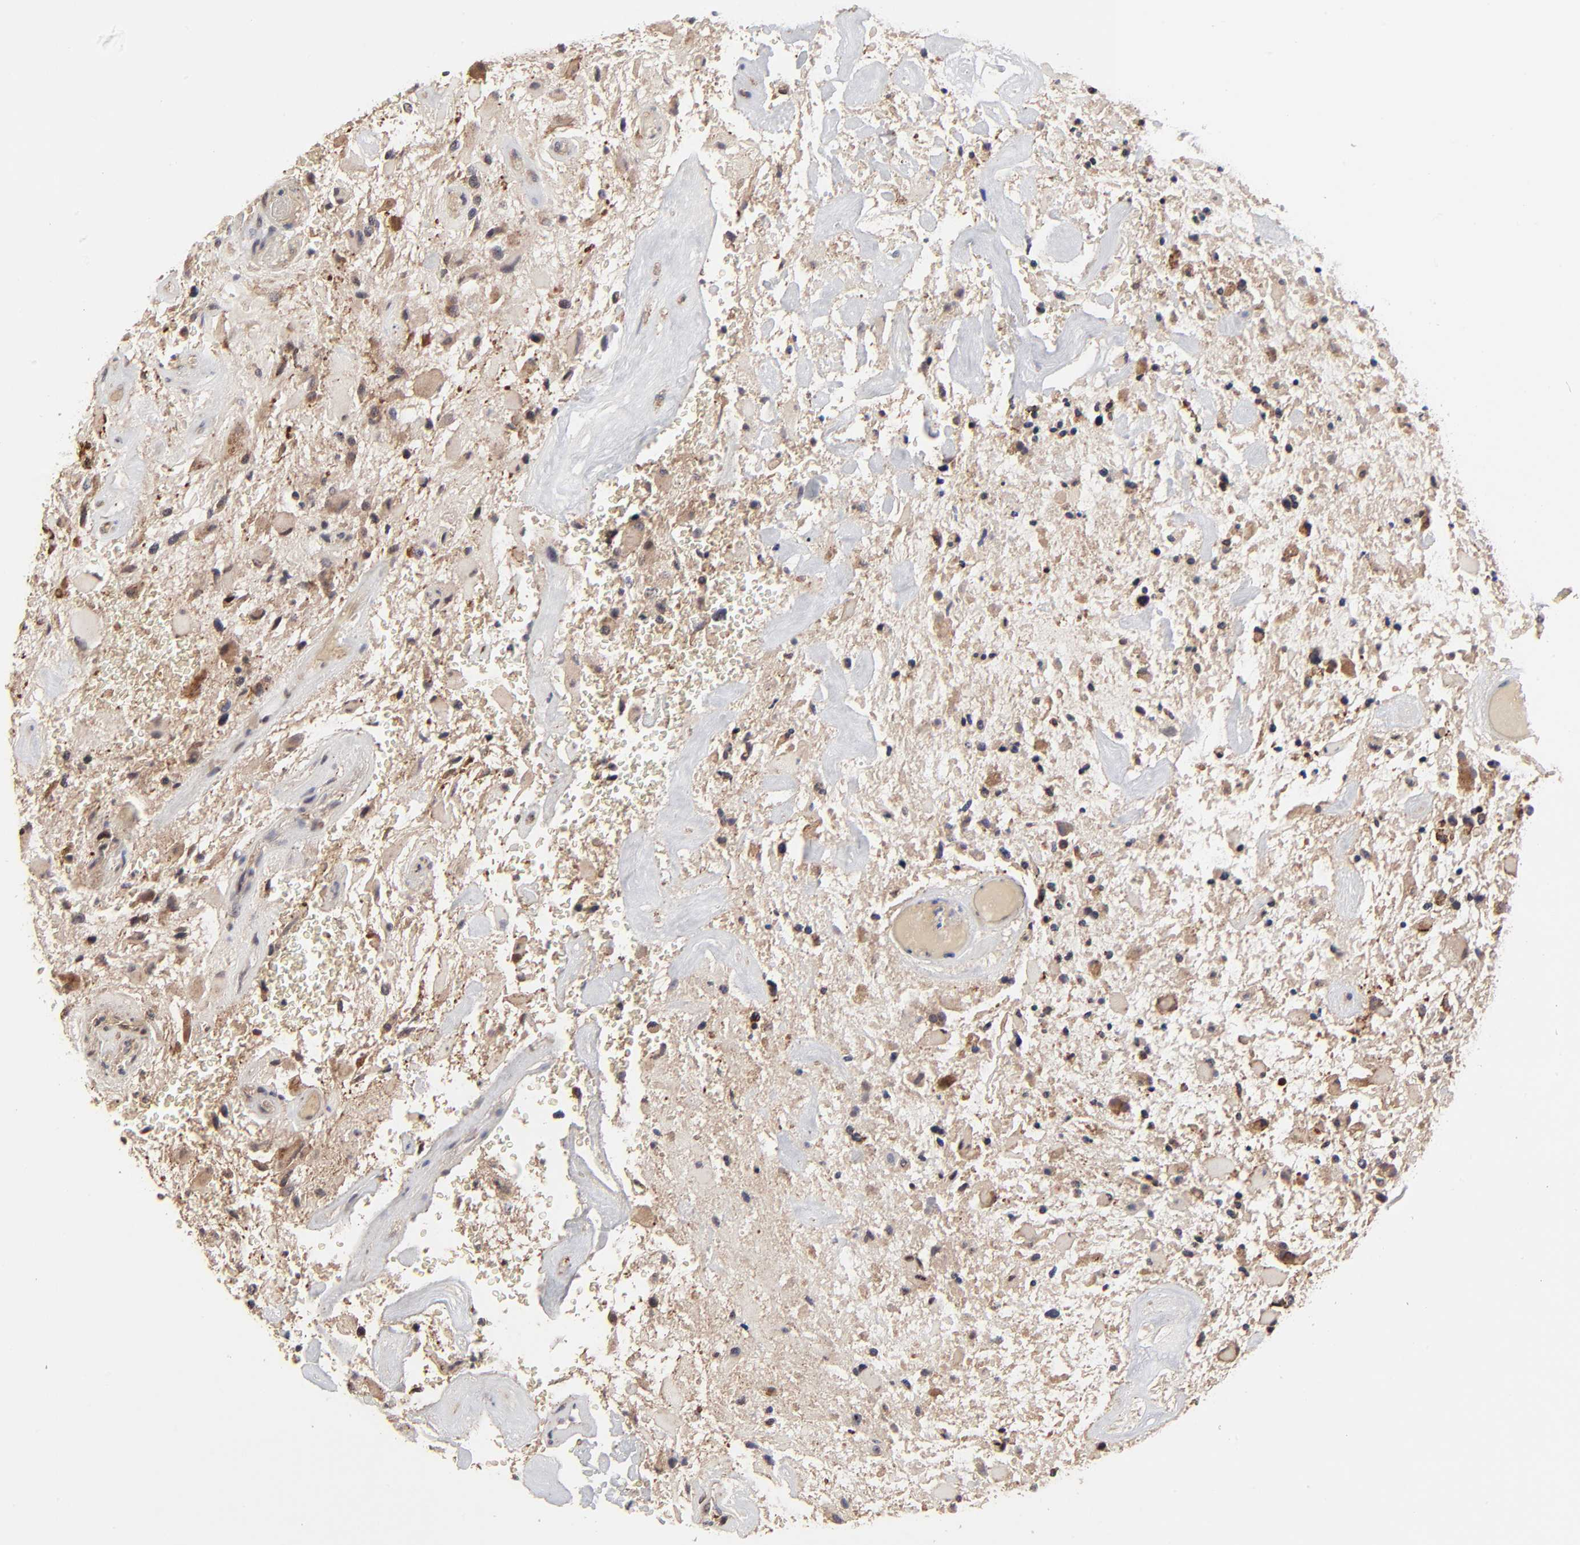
{"staining": {"intensity": "moderate", "quantity": "25%-75%", "location": "cytoplasmic/membranous"}, "tissue": "glioma", "cell_type": "Tumor cells", "image_type": "cancer", "snomed": [{"axis": "morphology", "description": "Glioma, malignant, High grade"}, {"axis": "topography", "description": "Brain"}], "caption": "IHC micrograph of malignant high-grade glioma stained for a protein (brown), which displays medium levels of moderate cytoplasmic/membranous staining in approximately 25%-75% of tumor cells.", "gene": "FRMD8", "patient": {"sex": "female", "age": 60}}